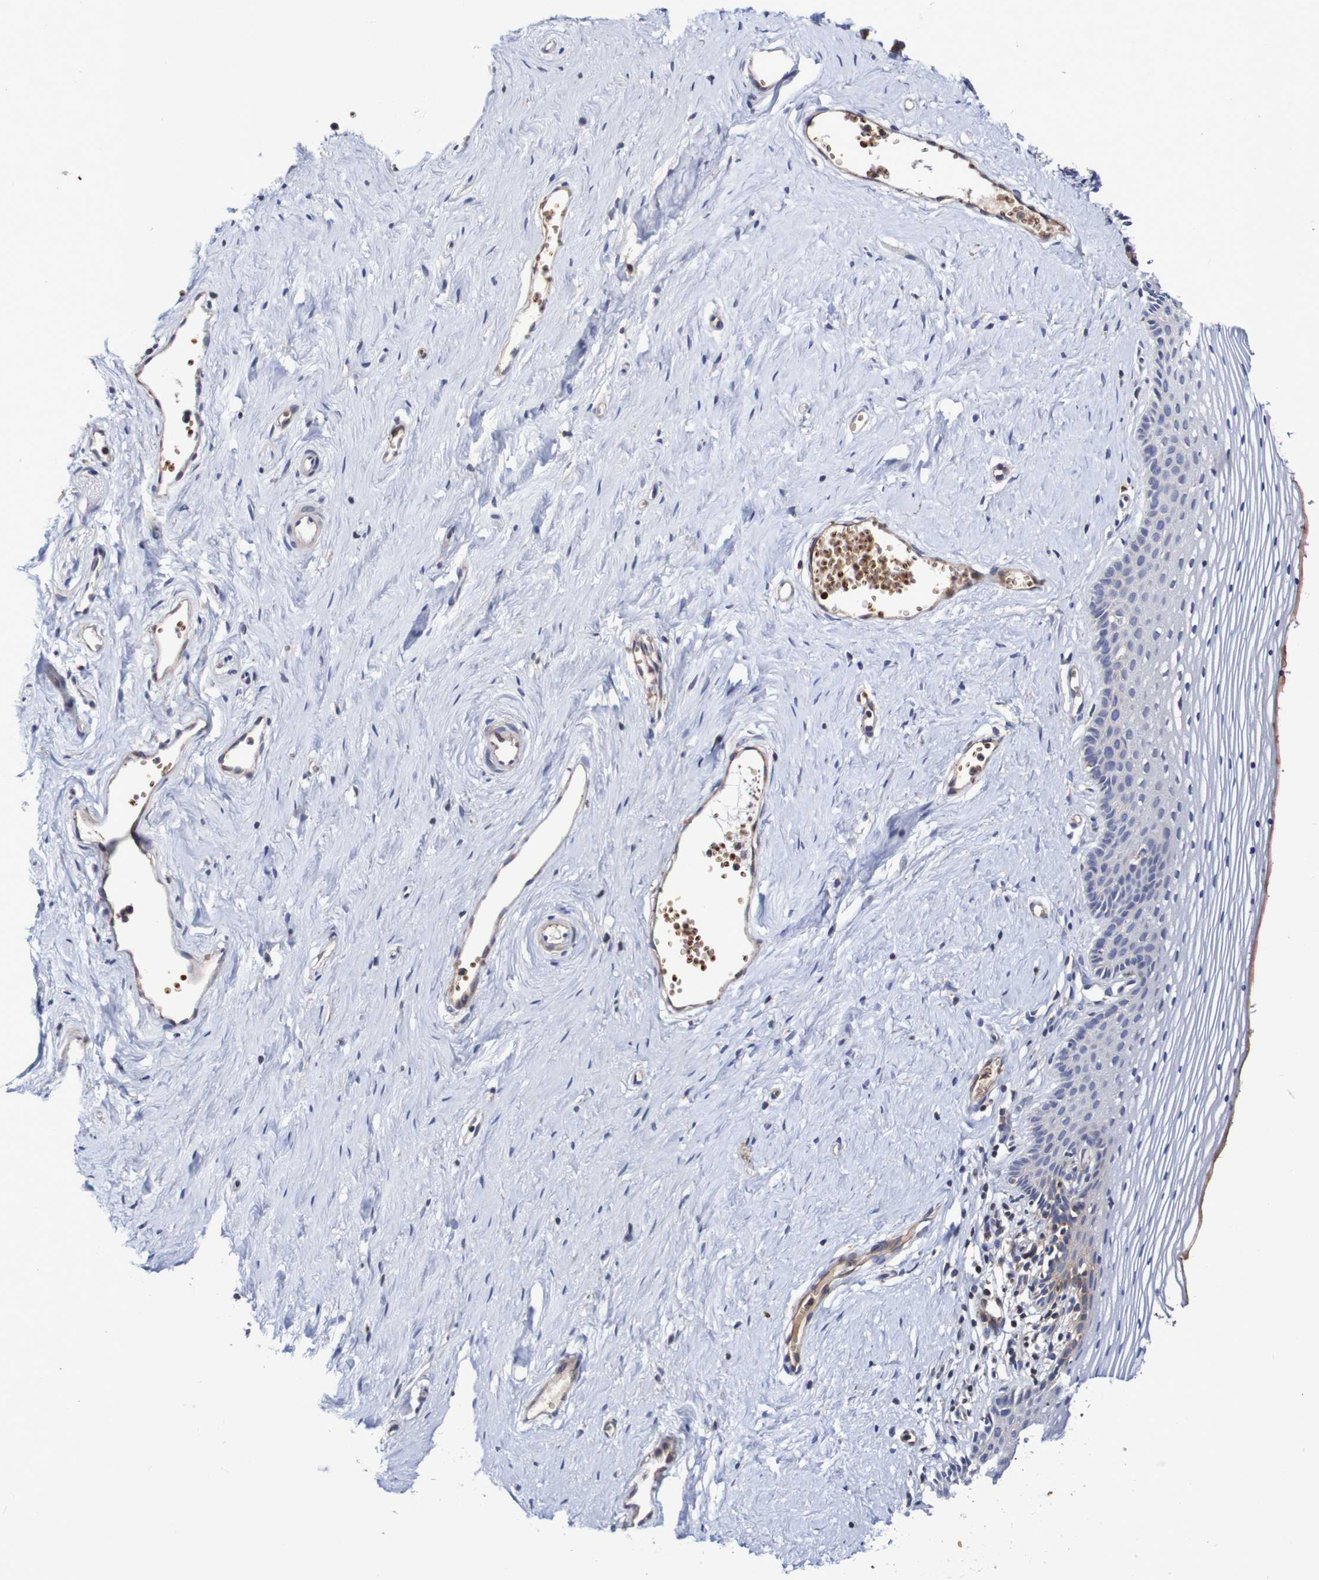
{"staining": {"intensity": "weak", "quantity": "<25%", "location": "cytoplasmic/membranous"}, "tissue": "vagina", "cell_type": "Squamous epithelial cells", "image_type": "normal", "snomed": [{"axis": "morphology", "description": "Normal tissue, NOS"}, {"axis": "topography", "description": "Vagina"}], "caption": "This is an immunohistochemistry (IHC) micrograph of benign vagina. There is no positivity in squamous epithelial cells.", "gene": "WNT4", "patient": {"sex": "female", "age": 32}}